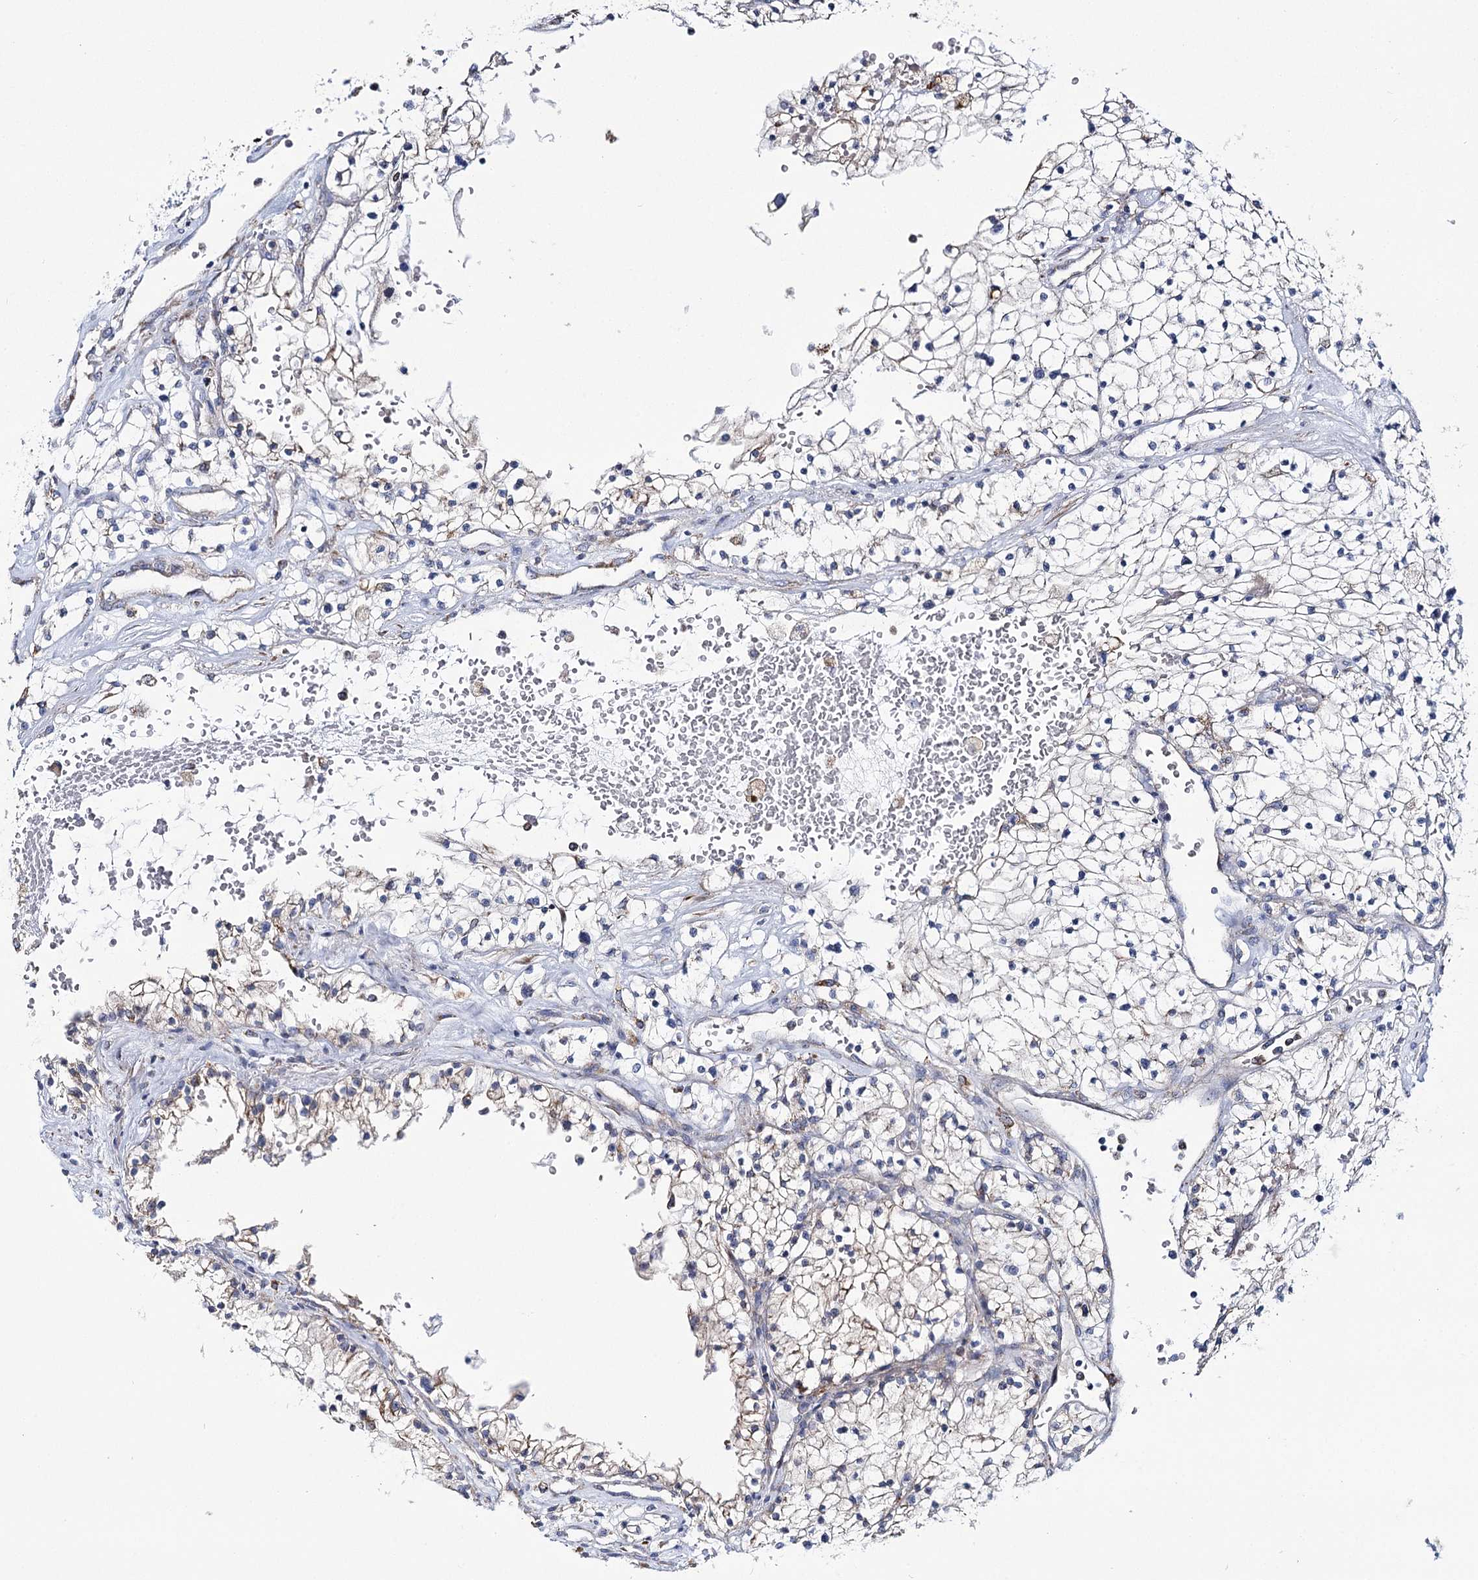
{"staining": {"intensity": "weak", "quantity": "<25%", "location": "cytoplasmic/membranous"}, "tissue": "renal cancer", "cell_type": "Tumor cells", "image_type": "cancer", "snomed": [{"axis": "morphology", "description": "Normal tissue, NOS"}, {"axis": "morphology", "description": "Adenocarcinoma, NOS"}, {"axis": "topography", "description": "Kidney"}], "caption": "A photomicrograph of renal cancer stained for a protein demonstrates no brown staining in tumor cells.", "gene": "THUMPD3", "patient": {"sex": "male", "age": 68}}